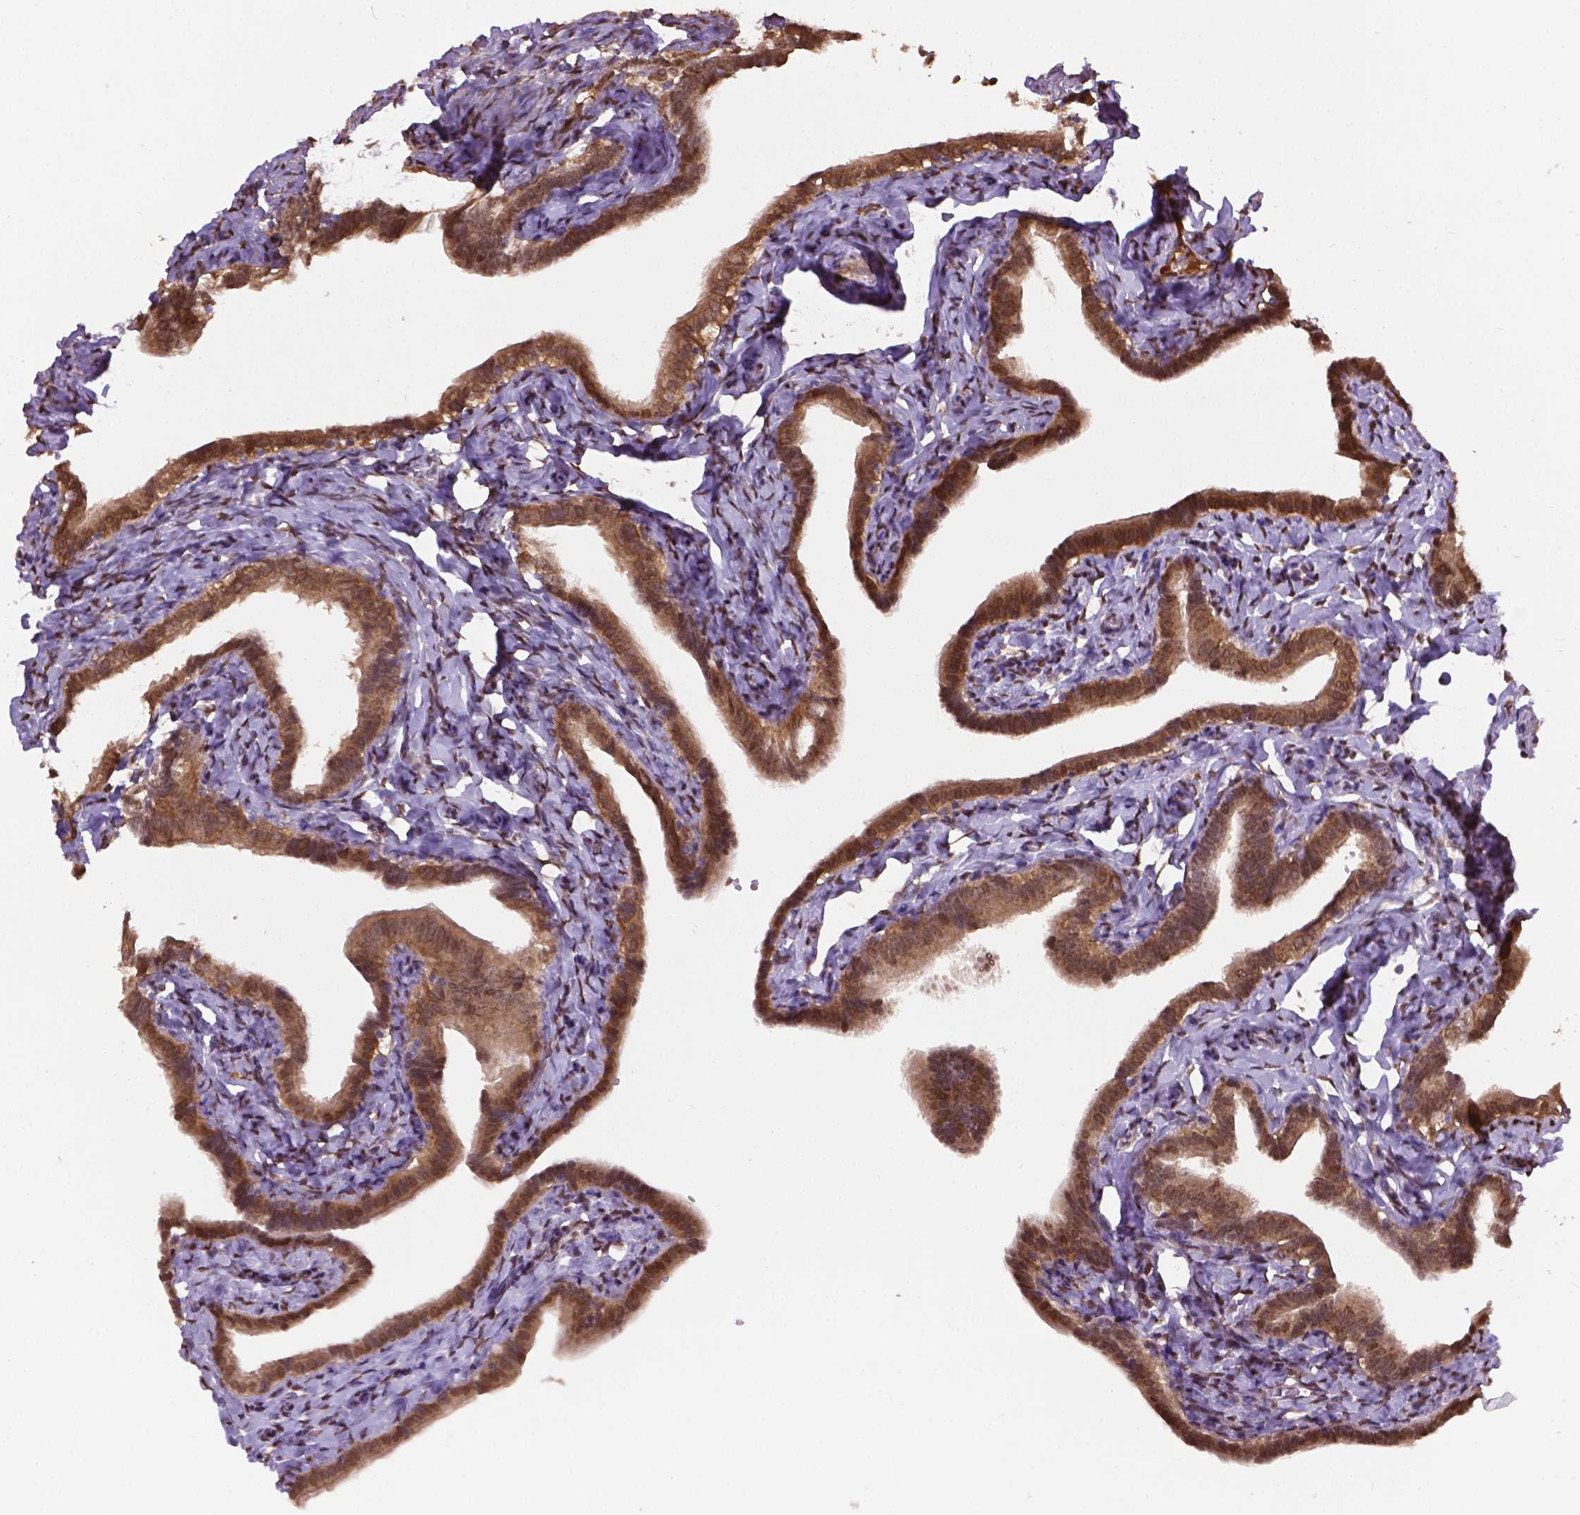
{"staining": {"intensity": "moderate", "quantity": ">75%", "location": "cytoplasmic/membranous,nuclear"}, "tissue": "fallopian tube", "cell_type": "Glandular cells", "image_type": "normal", "snomed": [{"axis": "morphology", "description": "Normal tissue, NOS"}, {"axis": "topography", "description": "Fallopian tube"}], "caption": "Fallopian tube stained for a protein demonstrates moderate cytoplasmic/membranous,nuclear positivity in glandular cells. The staining was performed using DAB, with brown indicating positive protein expression. Nuclei are stained blue with hematoxylin.", "gene": "ENSG00000289700", "patient": {"sex": "female", "age": 41}}